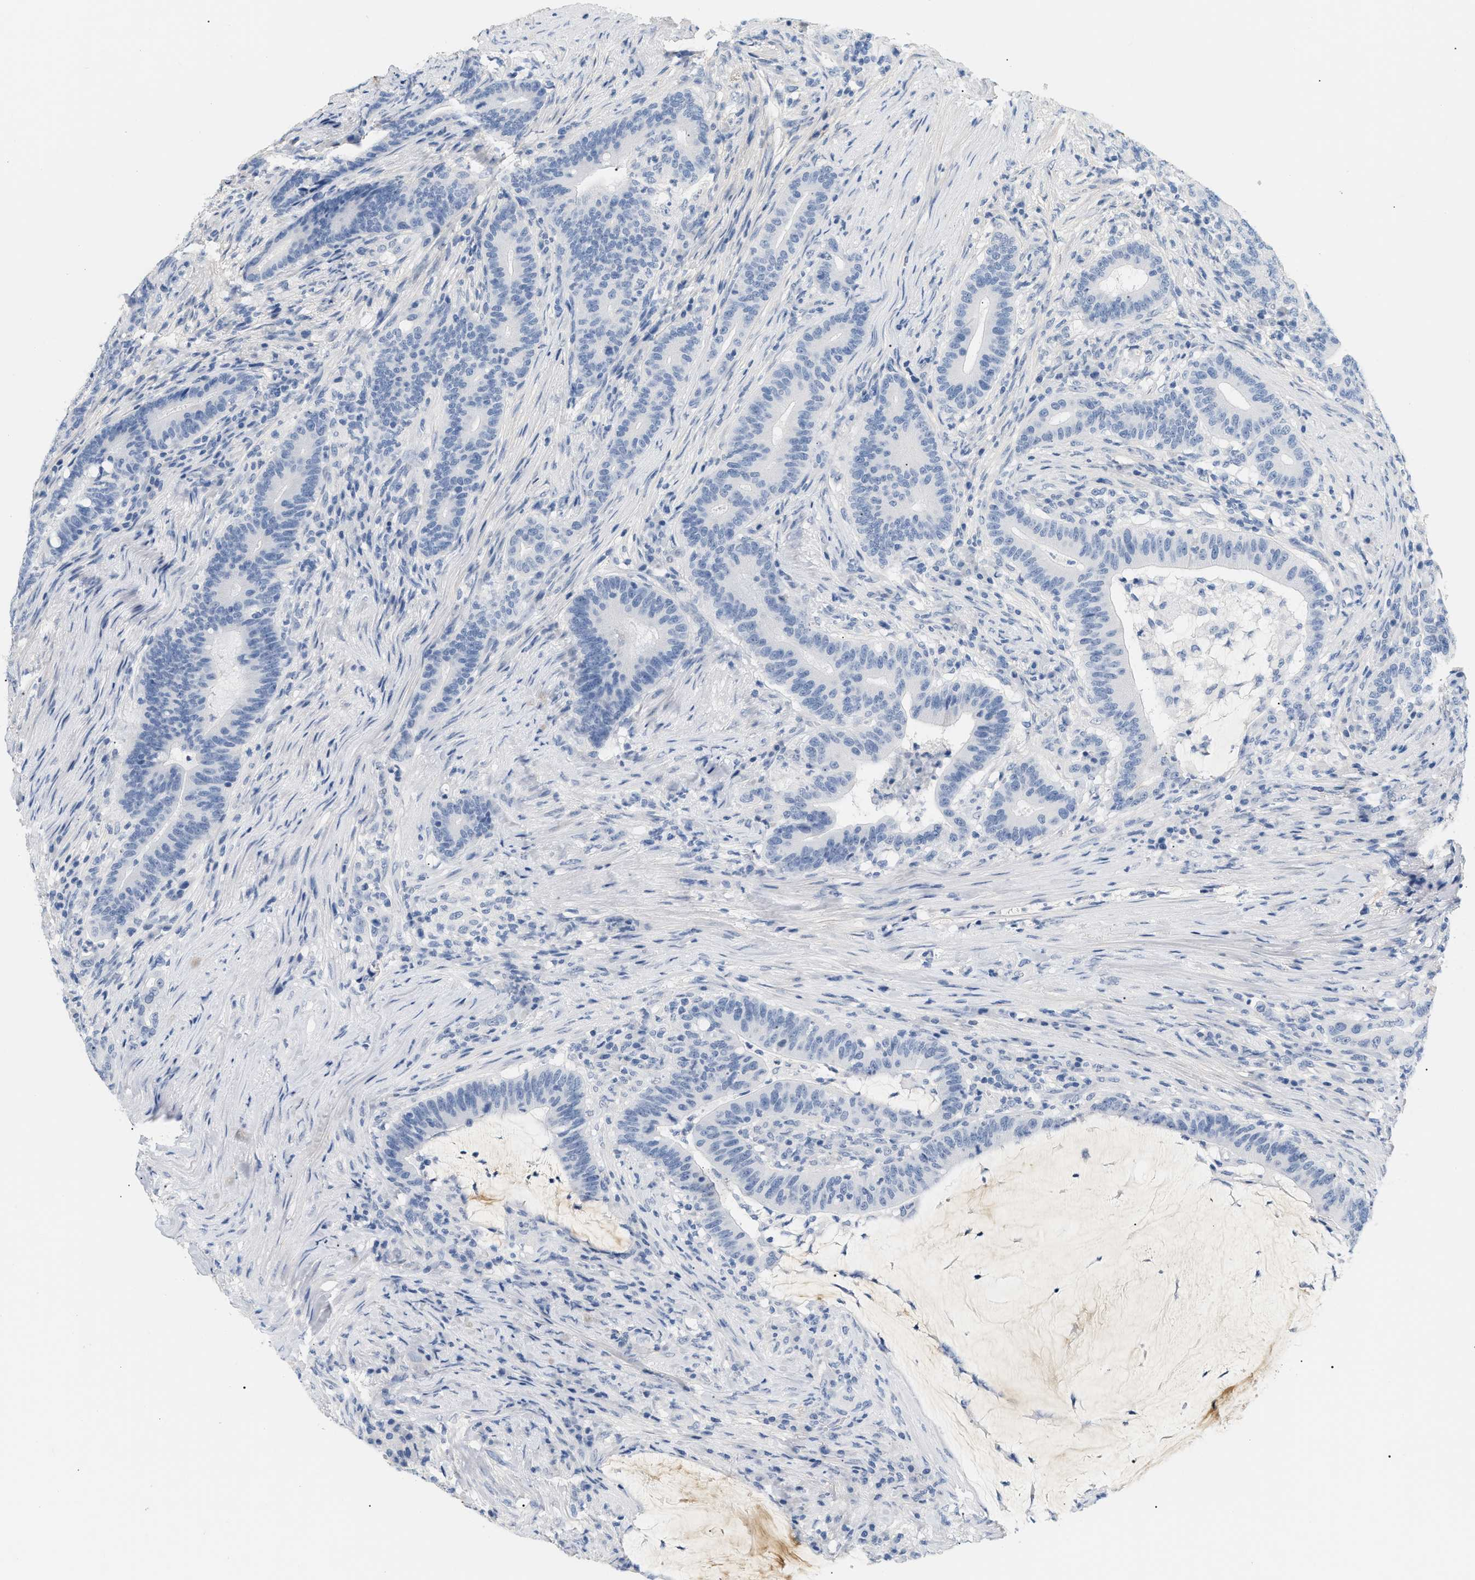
{"staining": {"intensity": "negative", "quantity": "none", "location": "none"}, "tissue": "colorectal cancer", "cell_type": "Tumor cells", "image_type": "cancer", "snomed": [{"axis": "morphology", "description": "Normal tissue, NOS"}, {"axis": "morphology", "description": "Adenocarcinoma, NOS"}, {"axis": "topography", "description": "Colon"}], "caption": "Immunohistochemistry (IHC) of adenocarcinoma (colorectal) reveals no expression in tumor cells.", "gene": "CFH", "patient": {"sex": "female", "age": 66}}